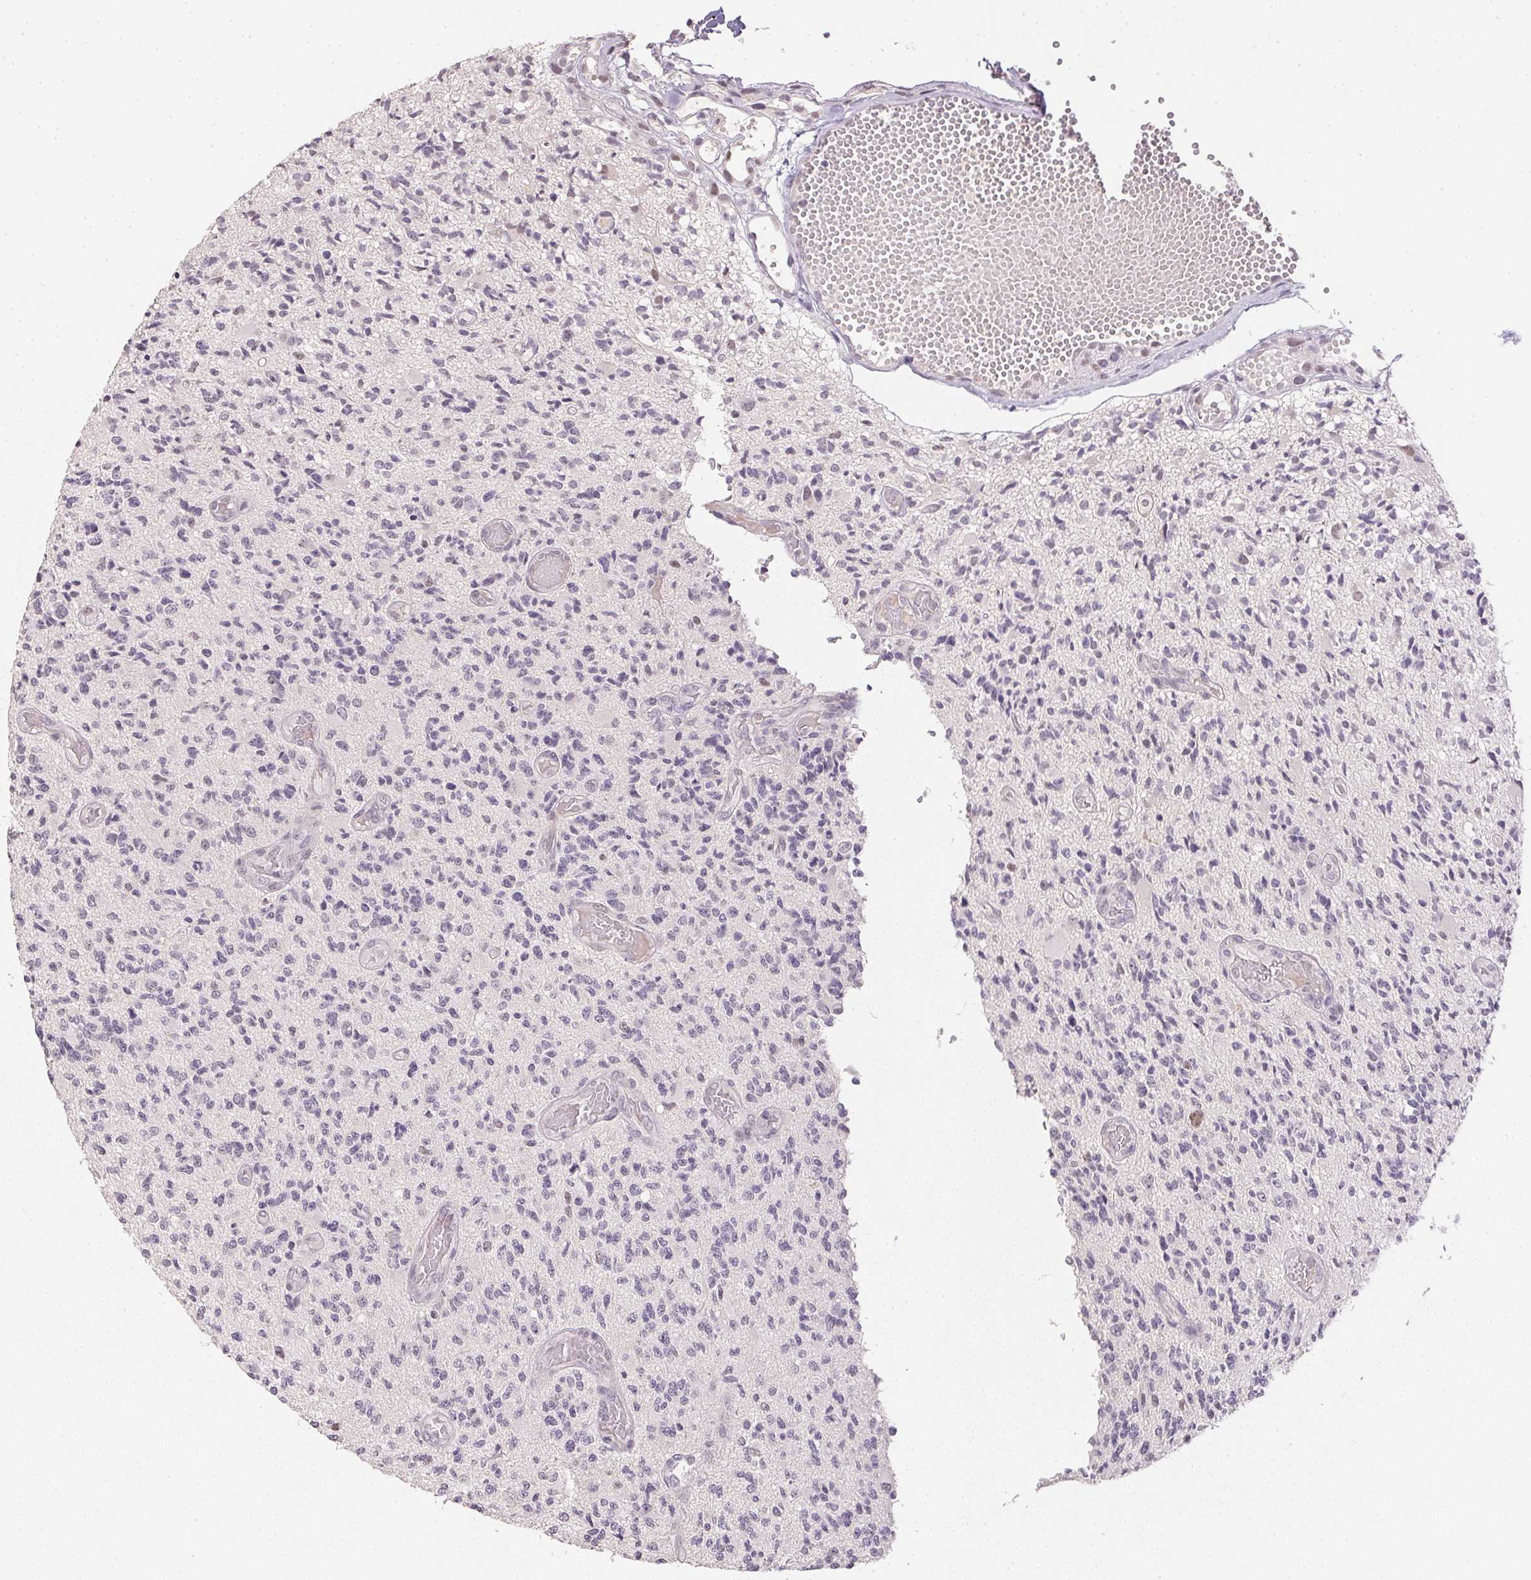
{"staining": {"intensity": "negative", "quantity": "none", "location": "none"}, "tissue": "glioma", "cell_type": "Tumor cells", "image_type": "cancer", "snomed": [{"axis": "morphology", "description": "Glioma, malignant, High grade"}, {"axis": "topography", "description": "Brain"}], "caption": "This micrograph is of malignant high-grade glioma stained with IHC to label a protein in brown with the nuclei are counter-stained blue. There is no positivity in tumor cells.", "gene": "POLR3G", "patient": {"sex": "female", "age": 63}}